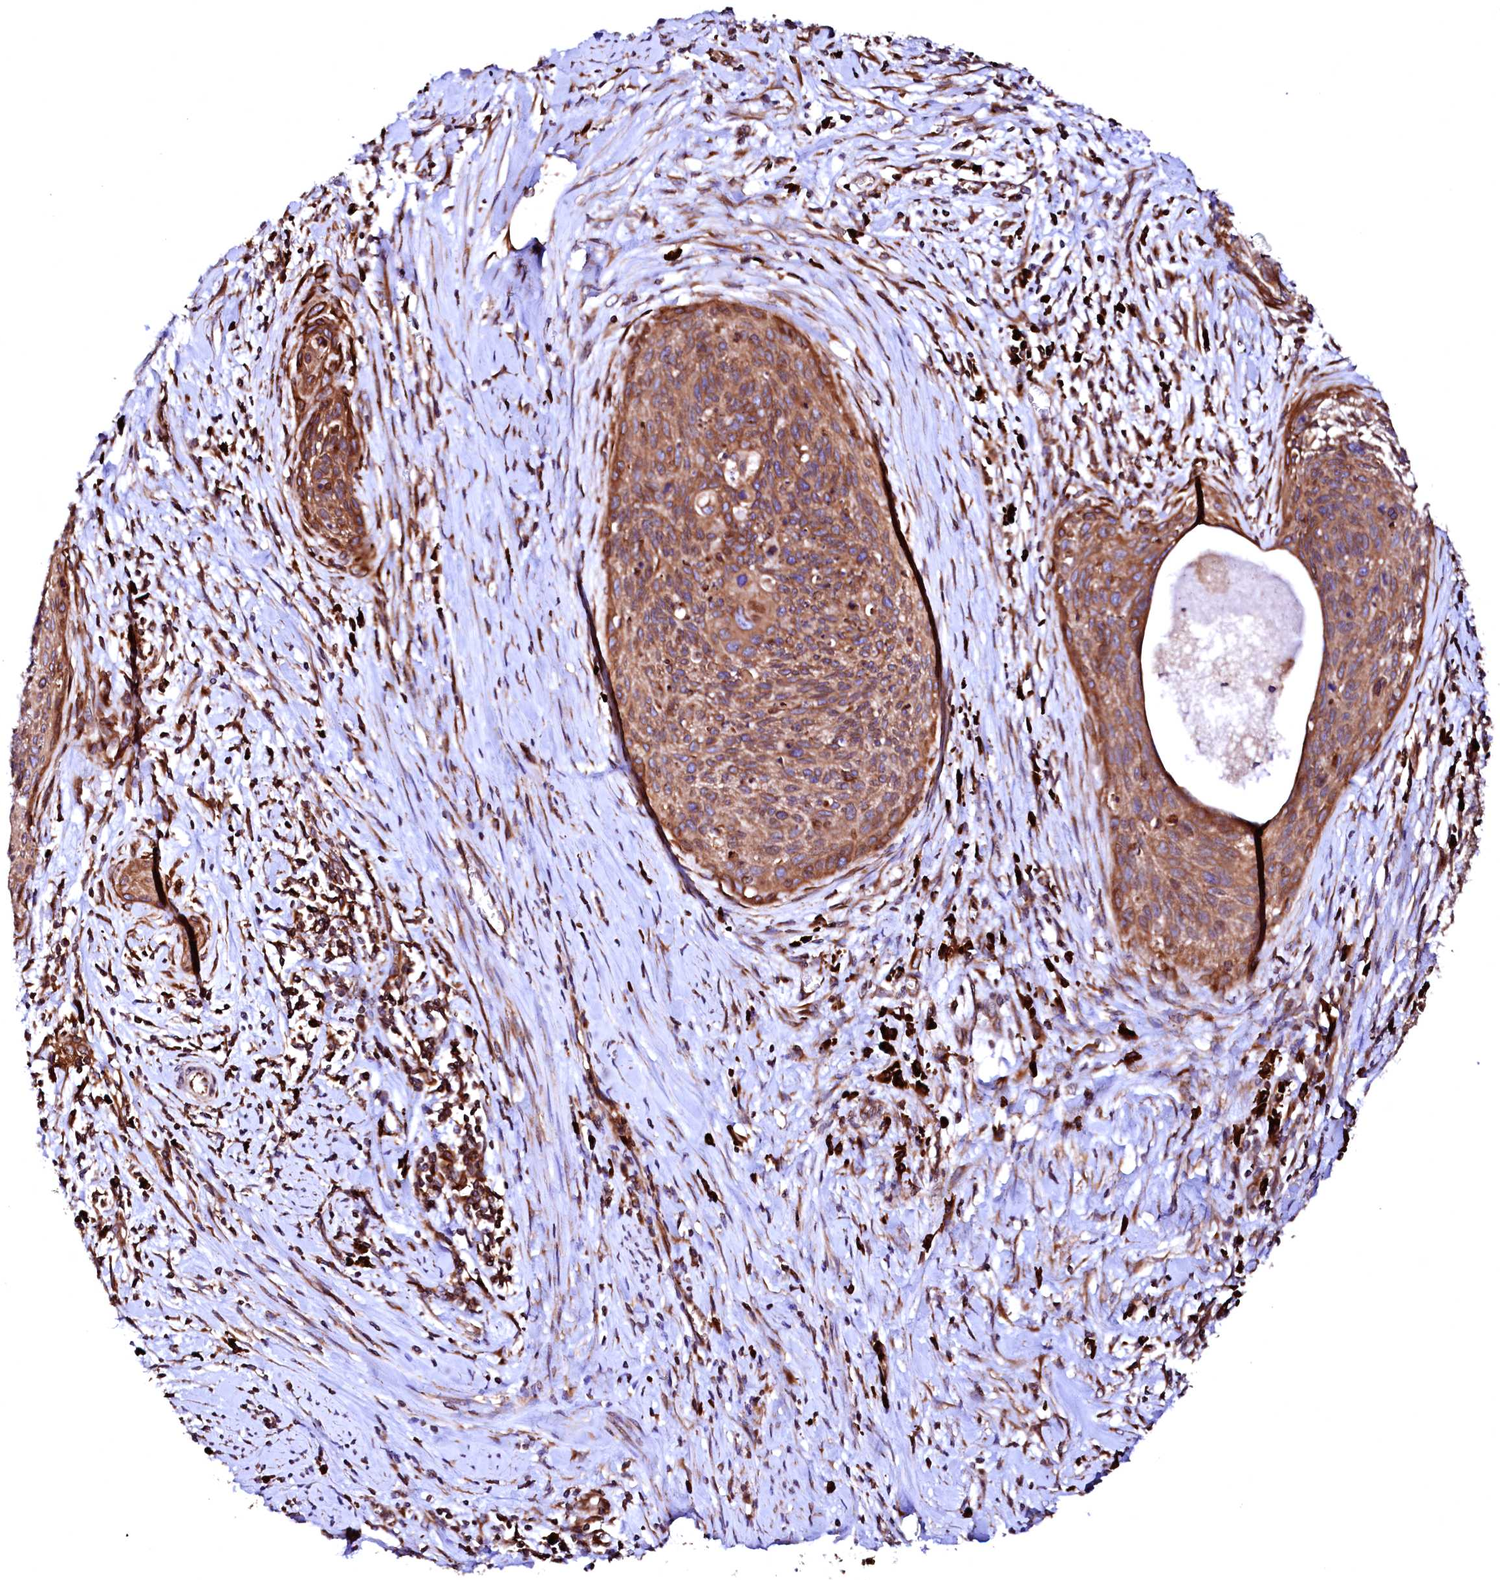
{"staining": {"intensity": "moderate", "quantity": ">75%", "location": "cytoplasmic/membranous"}, "tissue": "cervical cancer", "cell_type": "Tumor cells", "image_type": "cancer", "snomed": [{"axis": "morphology", "description": "Squamous cell carcinoma, NOS"}, {"axis": "topography", "description": "Cervix"}], "caption": "The immunohistochemical stain shows moderate cytoplasmic/membranous positivity in tumor cells of cervical cancer tissue. (DAB (3,3'-diaminobenzidine) IHC, brown staining for protein, blue staining for nuclei).", "gene": "DERL1", "patient": {"sex": "female", "age": 55}}